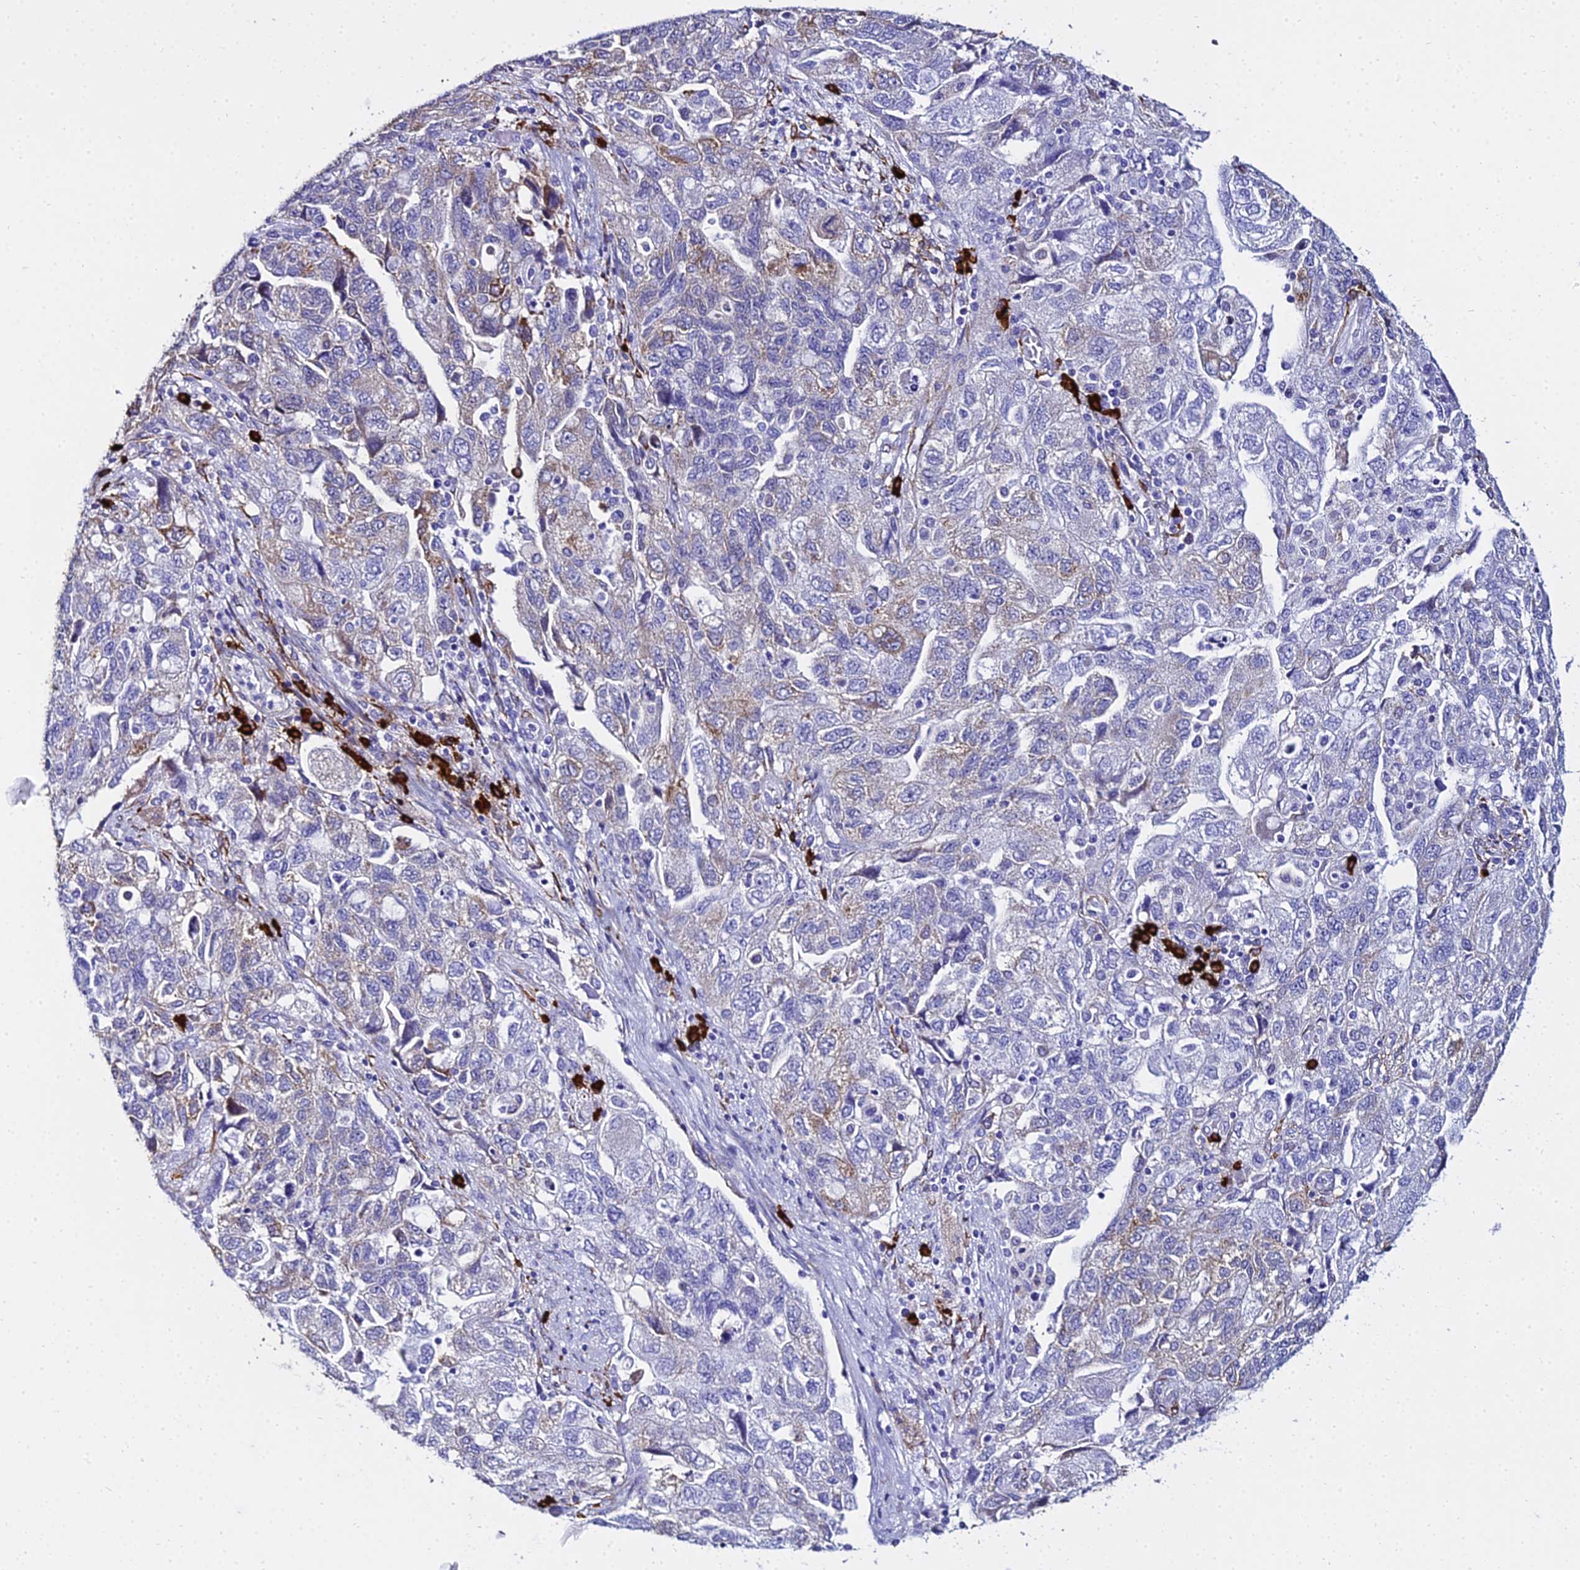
{"staining": {"intensity": "weak", "quantity": "<25%", "location": "cytoplasmic/membranous"}, "tissue": "ovarian cancer", "cell_type": "Tumor cells", "image_type": "cancer", "snomed": [{"axis": "morphology", "description": "Carcinoma, NOS"}, {"axis": "morphology", "description": "Cystadenocarcinoma, serous, NOS"}, {"axis": "topography", "description": "Ovary"}], "caption": "Histopathology image shows no significant protein positivity in tumor cells of ovarian cancer (carcinoma). Nuclei are stained in blue.", "gene": "TXNDC5", "patient": {"sex": "female", "age": 69}}